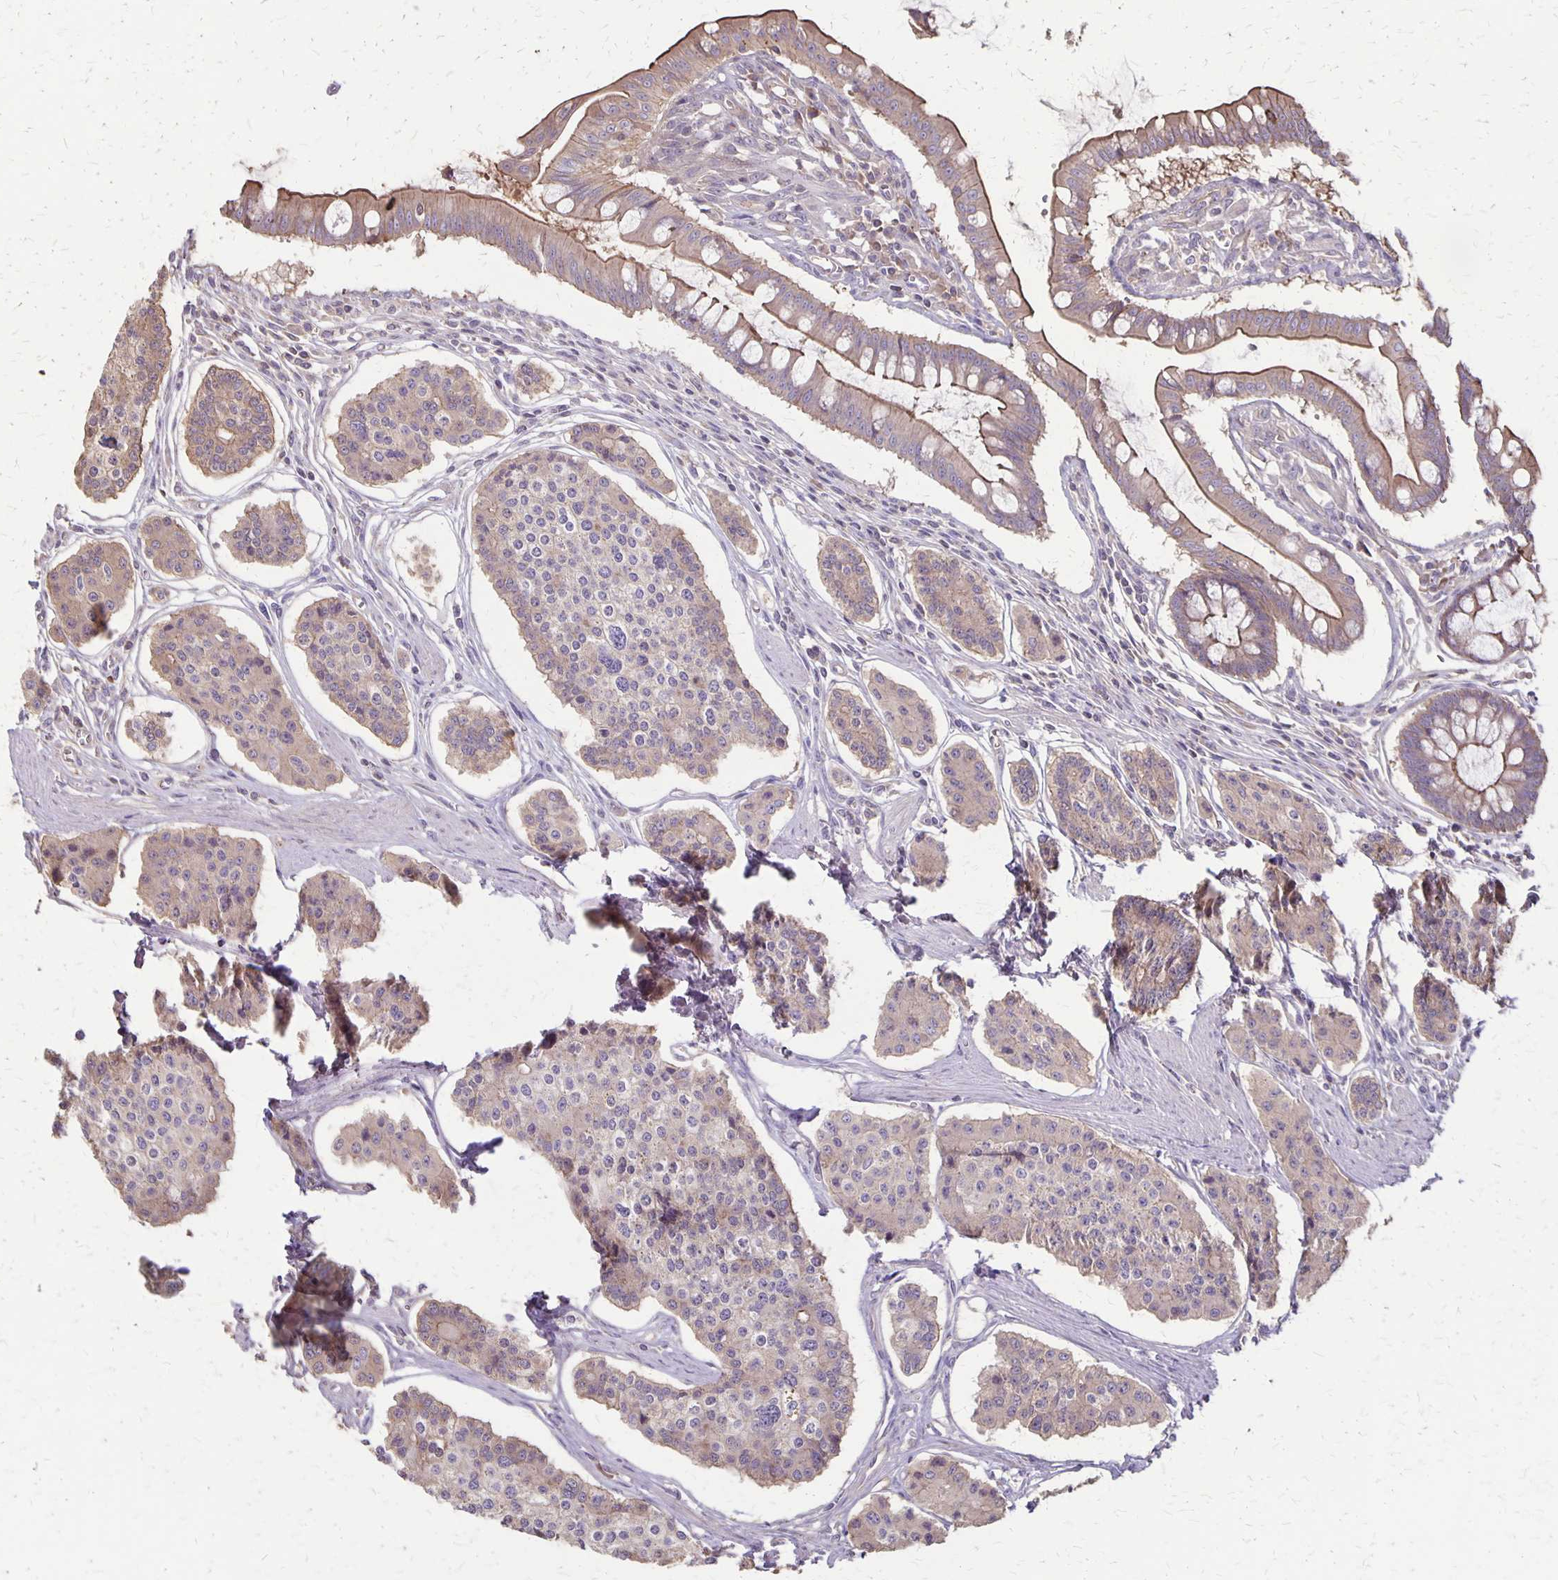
{"staining": {"intensity": "weak", "quantity": ">75%", "location": "cytoplasmic/membranous"}, "tissue": "carcinoid", "cell_type": "Tumor cells", "image_type": "cancer", "snomed": [{"axis": "morphology", "description": "Carcinoid, malignant, NOS"}, {"axis": "topography", "description": "Small intestine"}], "caption": "Protein staining of carcinoid (malignant) tissue demonstrates weak cytoplasmic/membranous staining in about >75% of tumor cells.", "gene": "PROM2", "patient": {"sex": "female", "age": 65}}